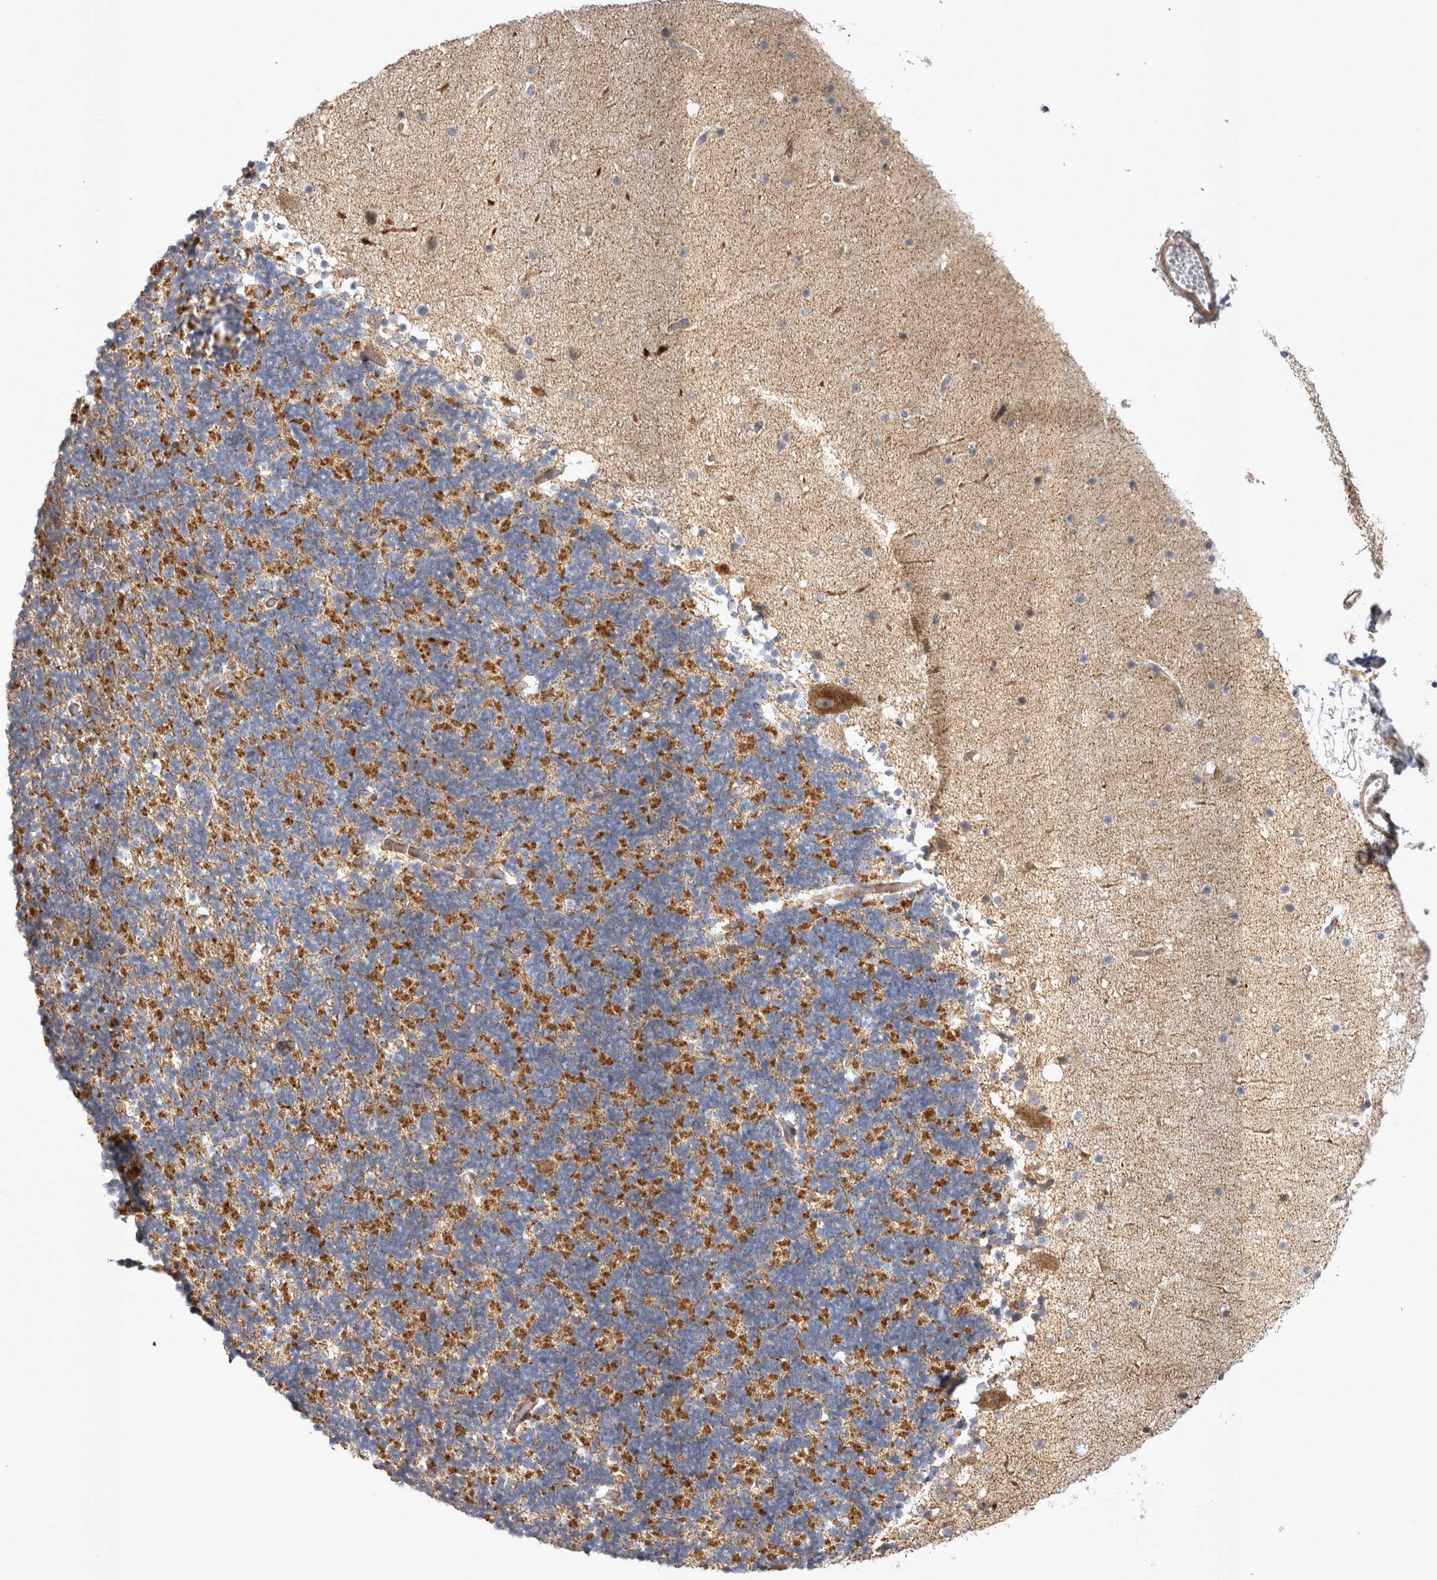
{"staining": {"intensity": "moderate", "quantity": "25%-75%", "location": "cytoplasmic/membranous"}, "tissue": "cerebellum", "cell_type": "Cells in granular layer", "image_type": "normal", "snomed": [{"axis": "morphology", "description": "Normal tissue, NOS"}, {"axis": "topography", "description": "Cerebellum"}], "caption": "This is a histology image of immunohistochemistry (IHC) staining of normal cerebellum, which shows moderate expression in the cytoplasmic/membranous of cells in granular layer.", "gene": "TSPOAP1", "patient": {"sex": "male", "age": 57}}